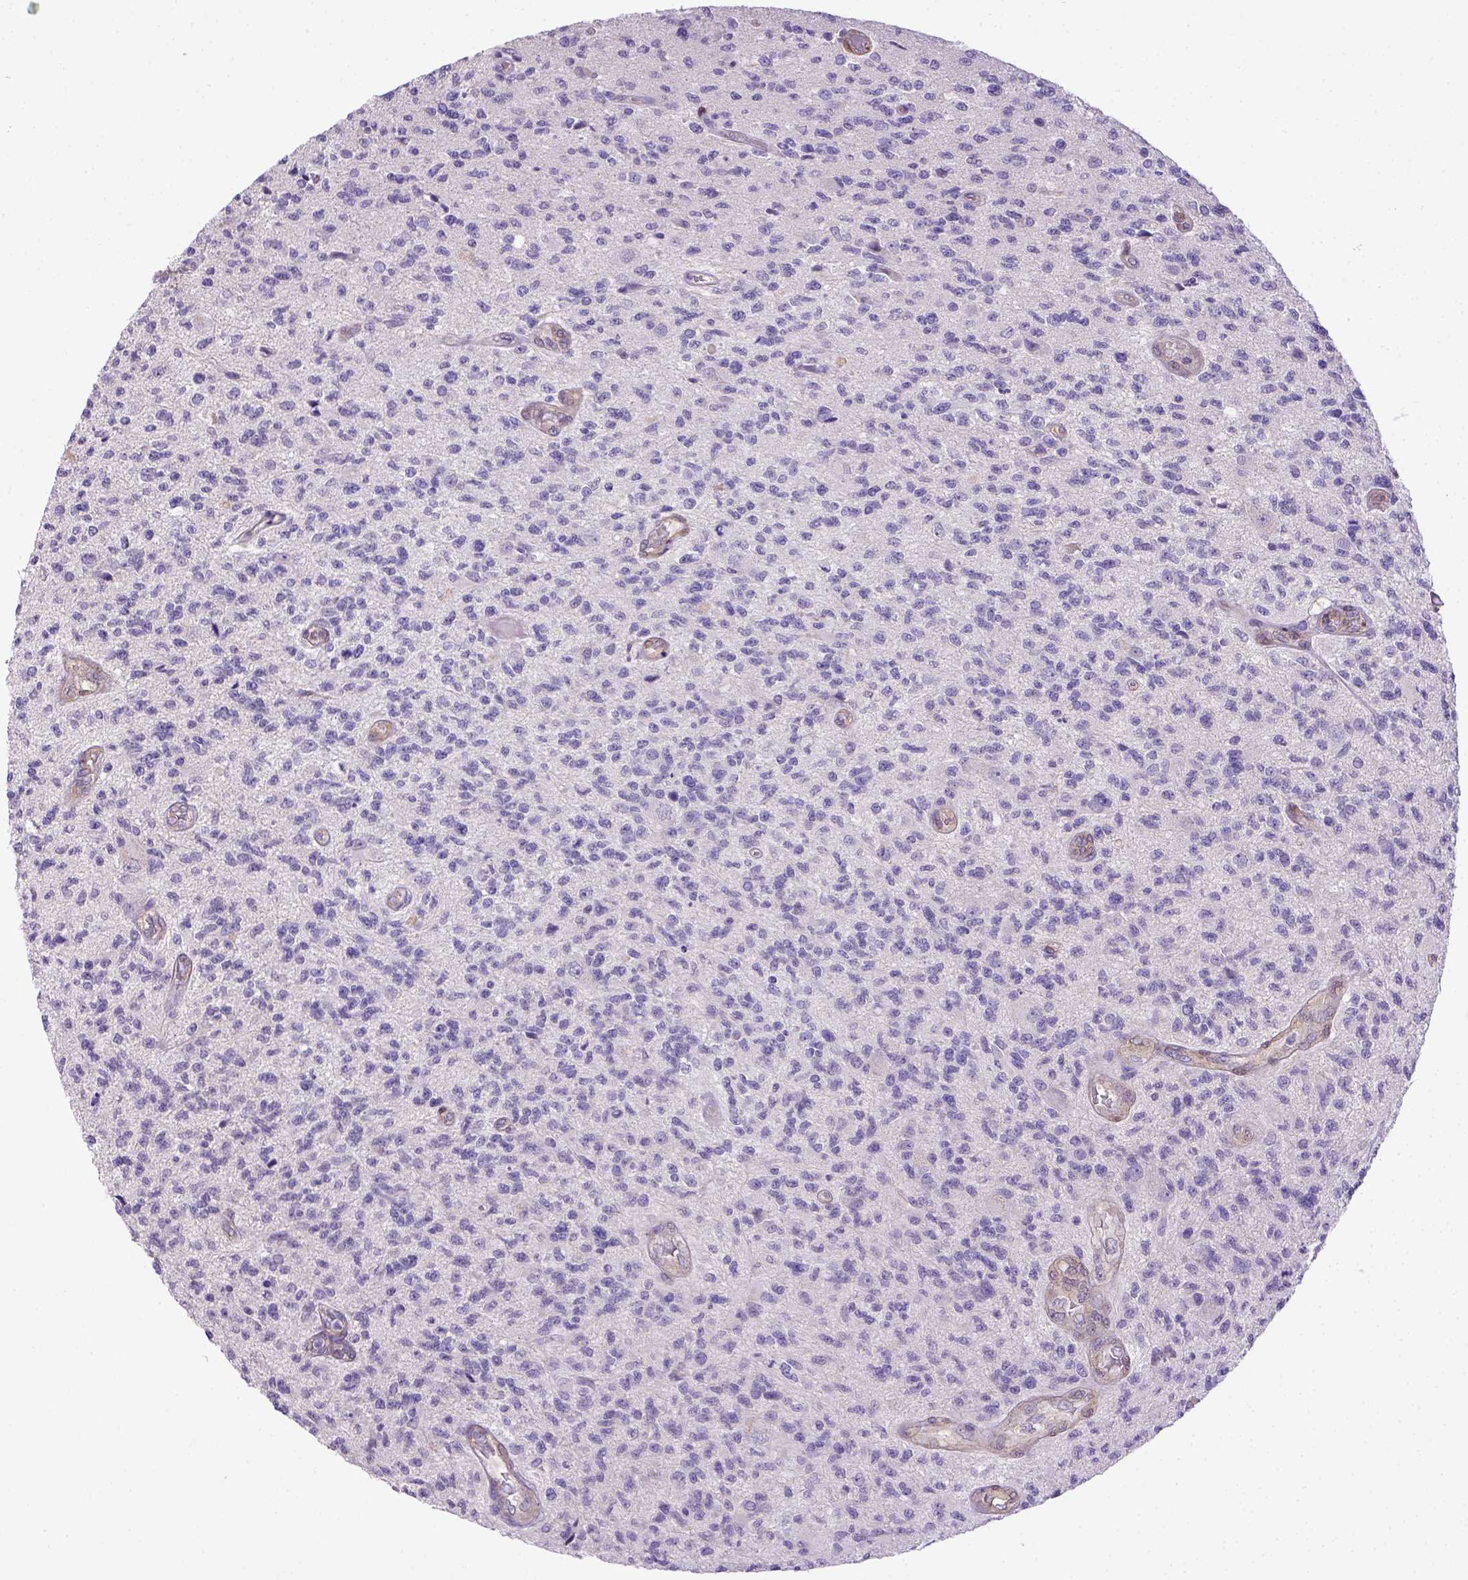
{"staining": {"intensity": "negative", "quantity": "none", "location": "none"}, "tissue": "glioma", "cell_type": "Tumor cells", "image_type": "cancer", "snomed": [{"axis": "morphology", "description": "Glioma, malignant, High grade"}, {"axis": "topography", "description": "Brain"}], "caption": "A high-resolution micrograph shows immunohistochemistry staining of glioma, which demonstrates no significant positivity in tumor cells.", "gene": "BTN1A1", "patient": {"sex": "male", "age": 56}}